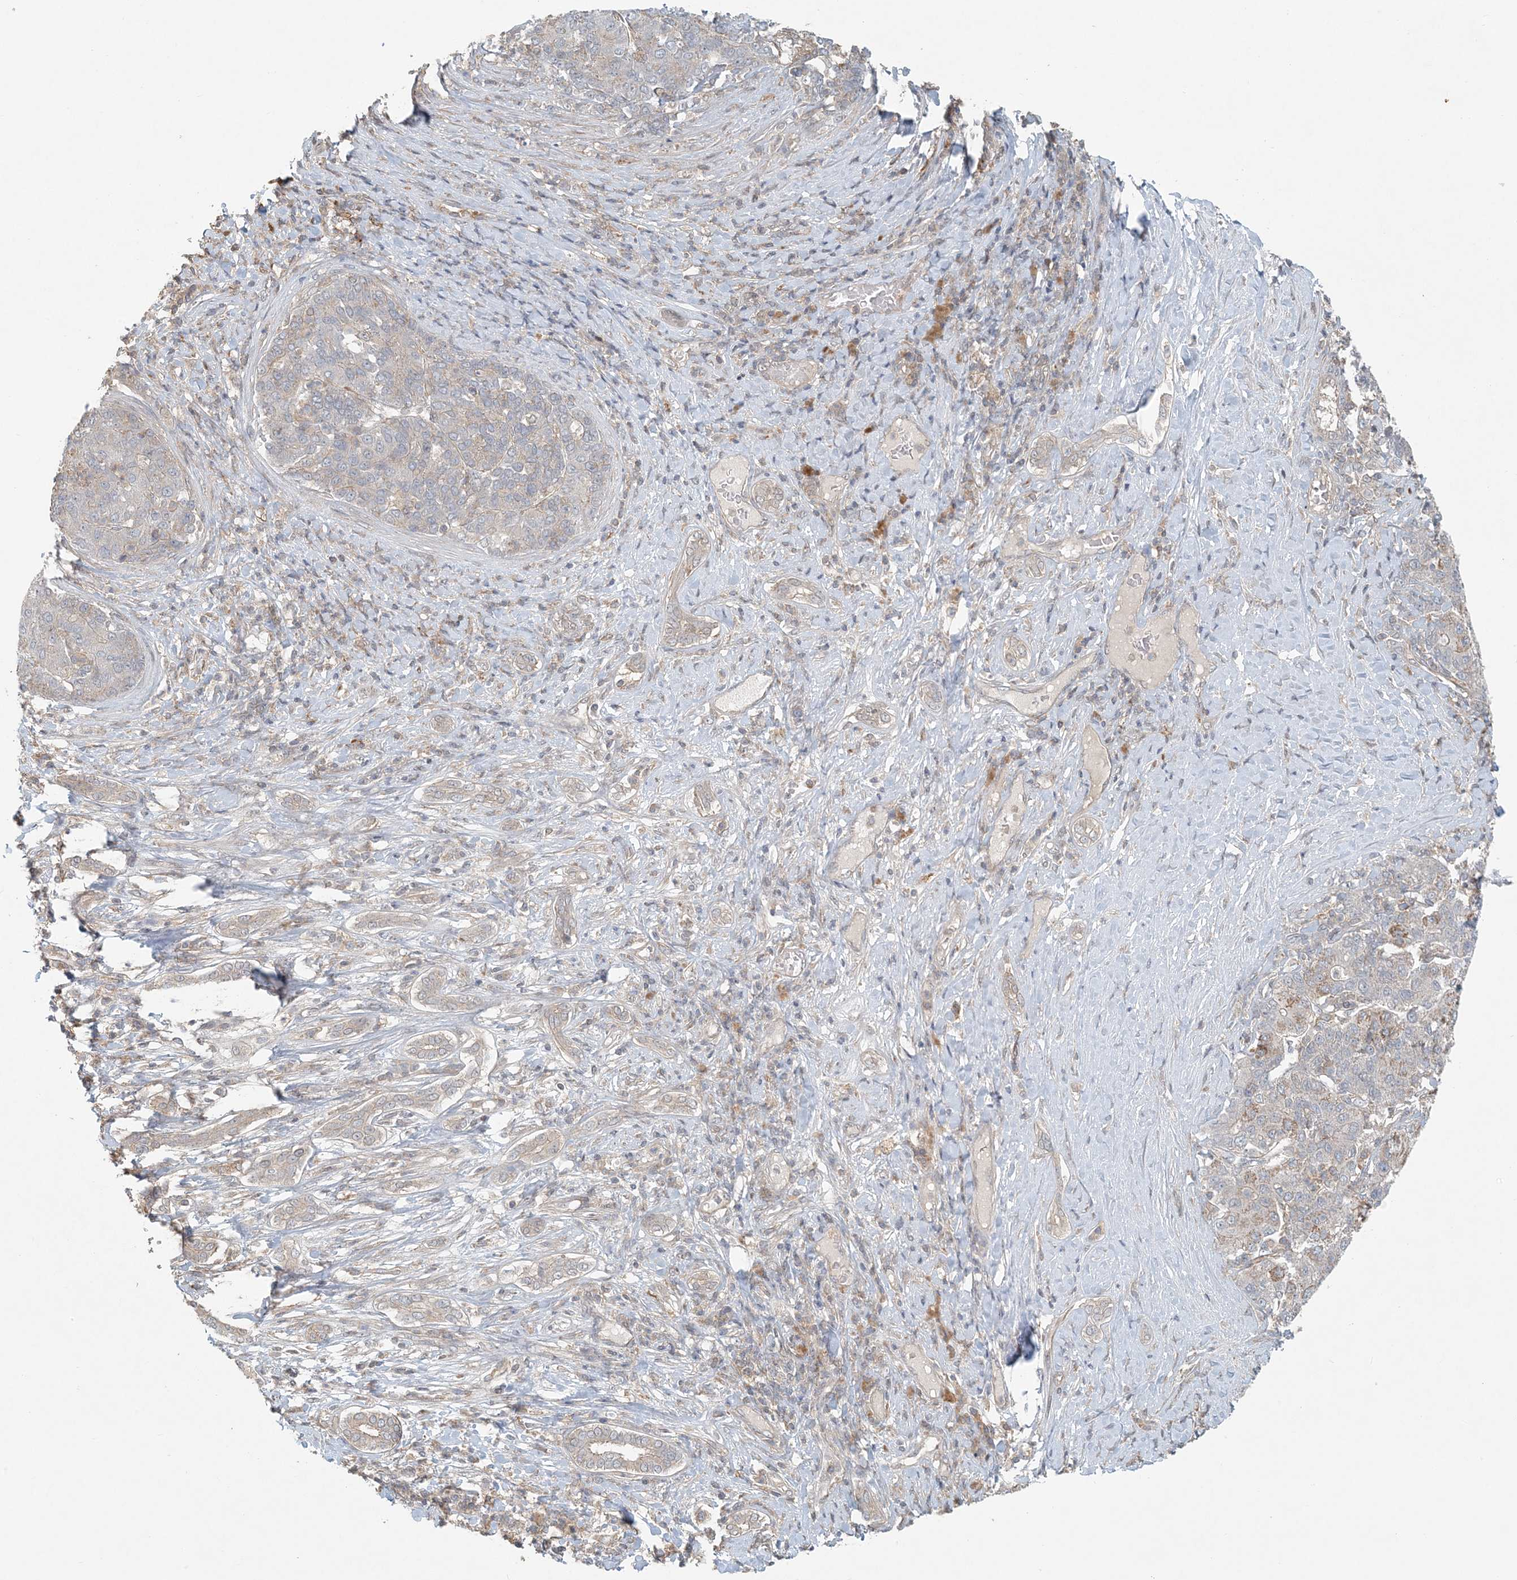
{"staining": {"intensity": "negative", "quantity": "none", "location": "none"}, "tissue": "liver cancer", "cell_type": "Tumor cells", "image_type": "cancer", "snomed": [{"axis": "morphology", "description": "Carcinoma, Hepatocellular, NOS"}, {"axis": "topography", "description": "Liver"}], "caption": "An image of hepatocellular carcinoma (liver) stained for a protein shows no brown staining in tumor cells. The staining is performed using DAB (3,3'-diaminobenzidine) brown chromogen with nuclei counter-stained in using hematoxylin.", "gene": "OBI1", "patient": {"sex": "male", "age": 65}}